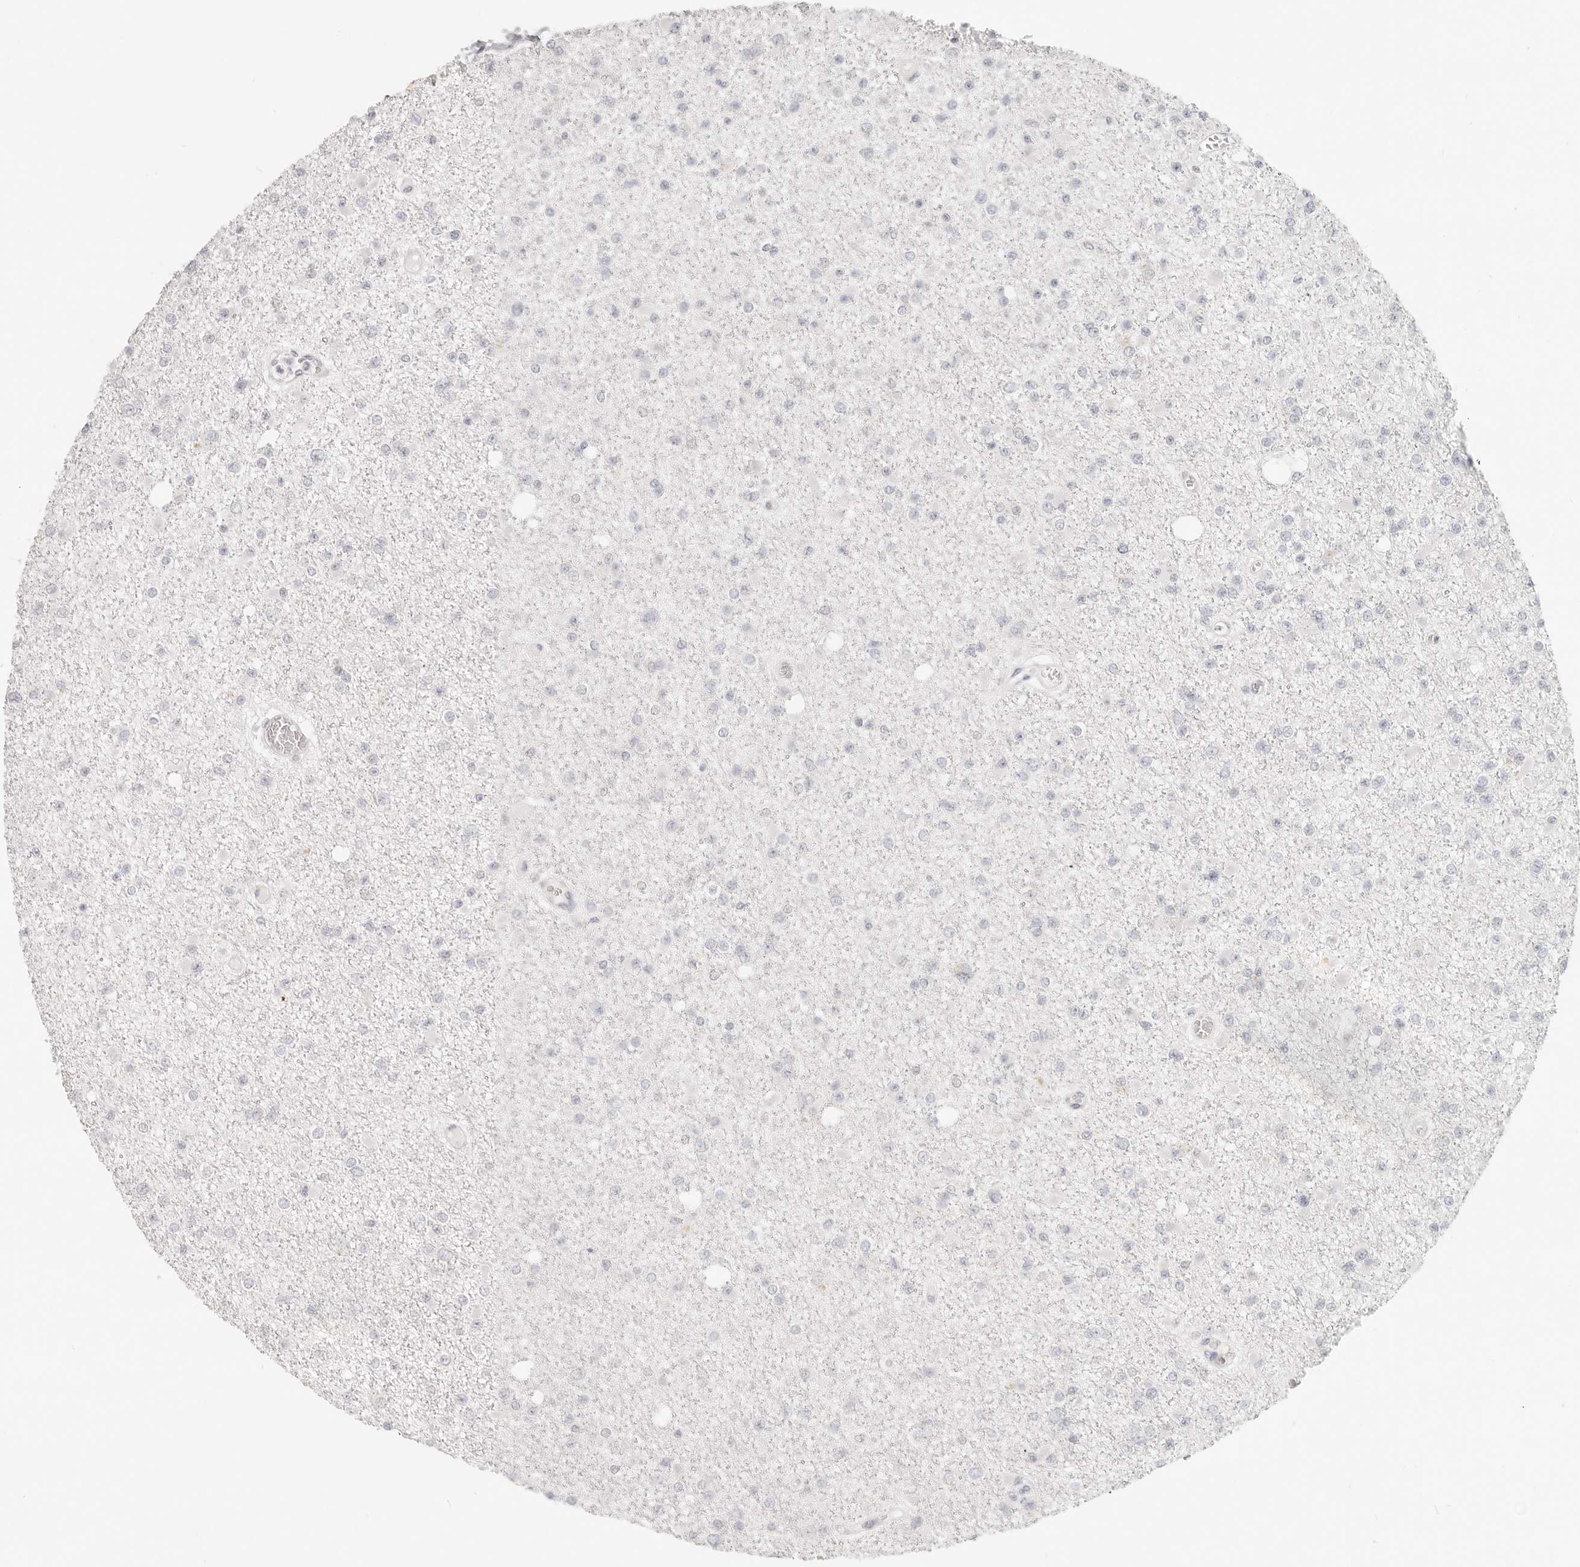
{"staining": {"intensity": "negative", "quantity": "none", "location": "none"}, "tissue": "glioma", "cell_type": "Tumor cells", "image_type": "cancer", "snomed": [{"axis": "morphology", "description": "Glioma, malignant, Low grade"}, {"axis": "topography", "description": "Brain"}], "caption": "An immunohistochemistry (IHC) histopathology image of glioma is shown. There is no staining in tumor cells of glioma.", "gene": "EPCAM", "patient": {"sex": "female", "age": 22}}